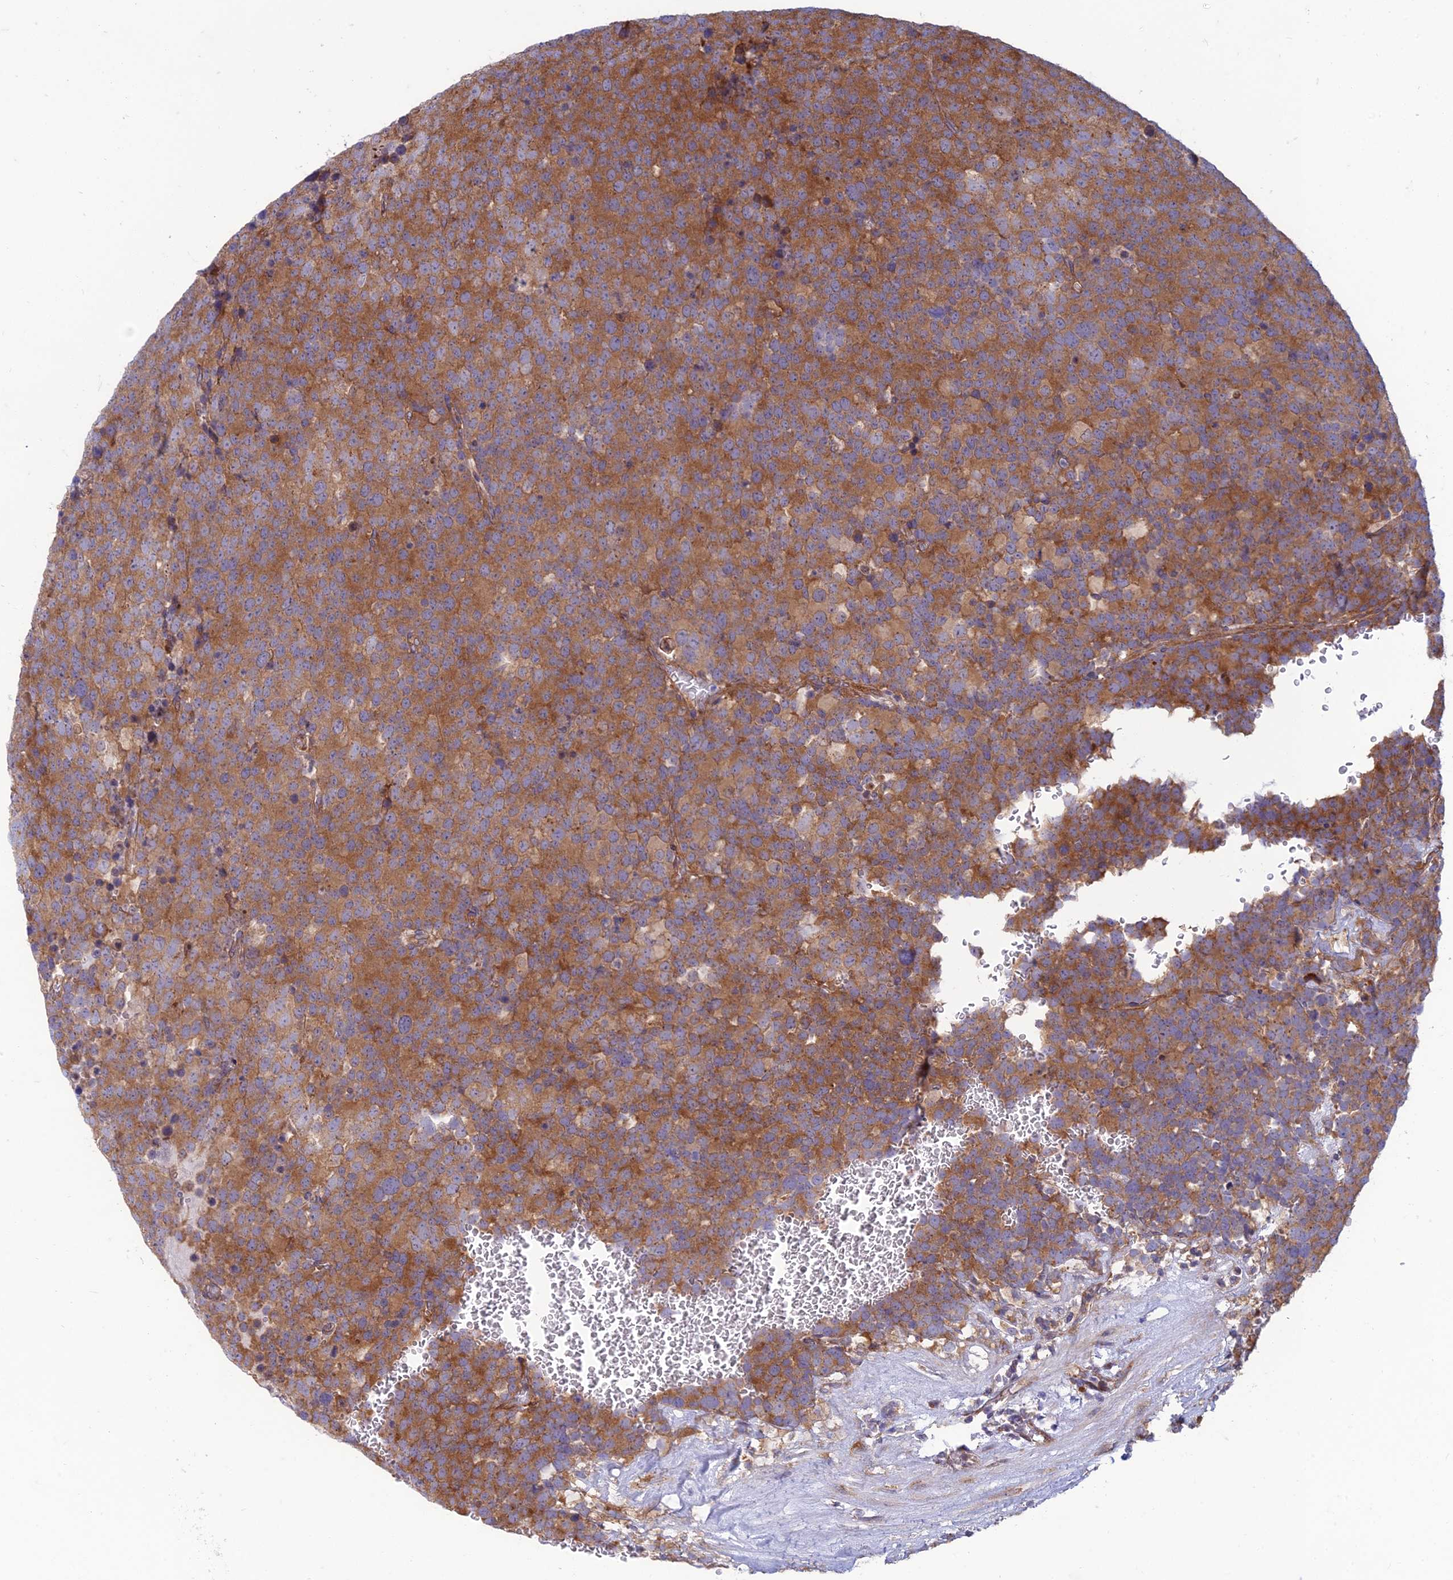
{"staining": {"intensity": "moderate", "quantity": ">75%", "location": "cytoplasmic/membranous"}, "tissue": "testis cancer", "cell_type": "Tumor cells", "image_type": "cancer", "snomed": [{"axis": "morphology", "description": "Seminoma, NOS"}, {"axis": "topography", "description": "Testis"}], "caption": "A medium amount of moderate cytoplasmic/membranous expression is appreciated in approximately >75% of tumor cells in seminoma (testis) tissue.", "gene": "RPL17-C18orf32", "patient": {"sex": "male", "age": 71}}